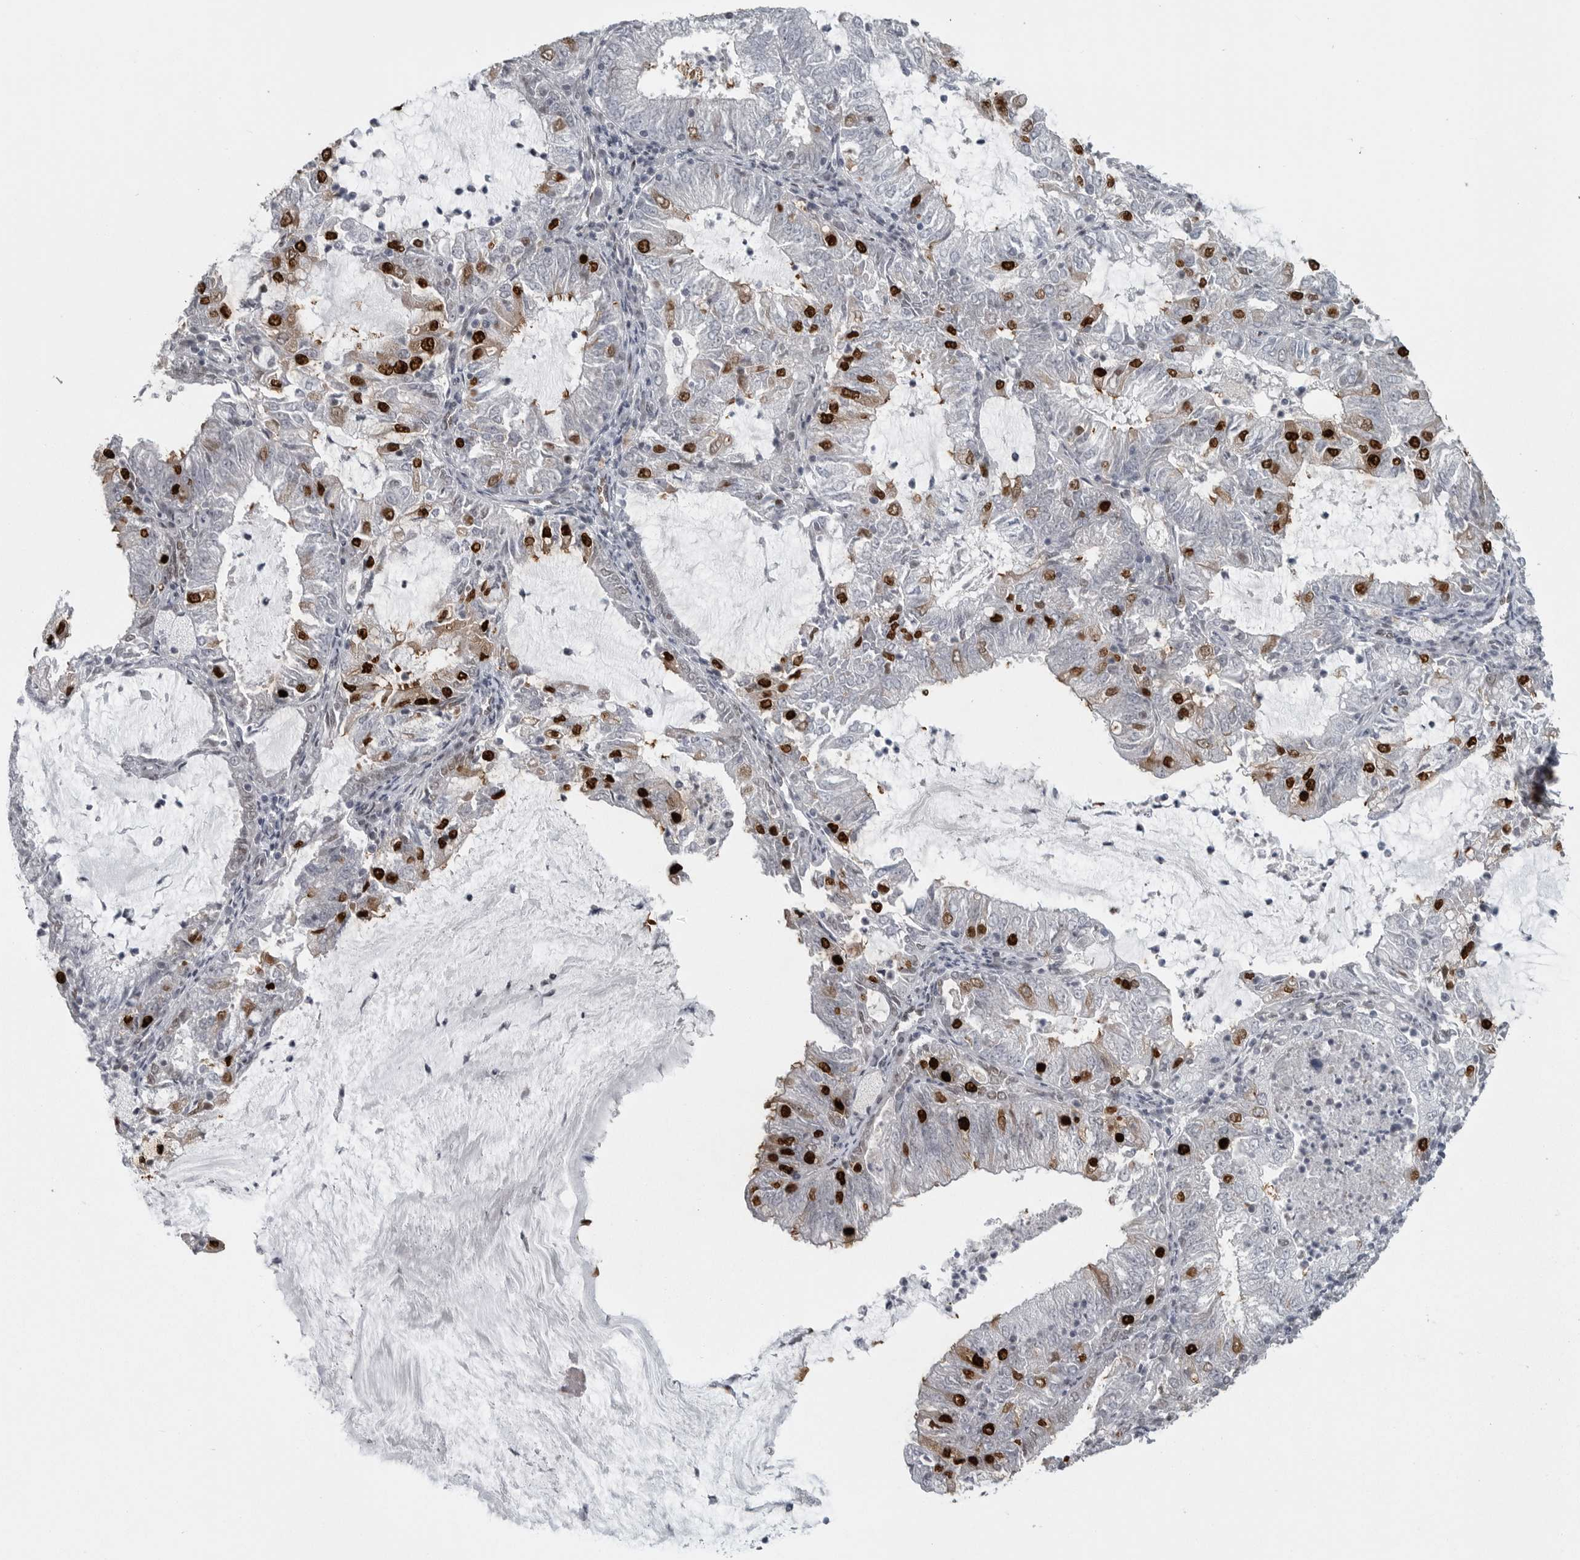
{"staining": {"intensity": "strong", "quantity": "<25%", "location": "nuclear"}, "tissue": "endometrial cancer", "cell_type": "Tumor cells", "image_type": "cancer", "snomed": [{"axis": "morphology", "description": "Adenocarcinoma, NOS"}, {"axis": "topography", "description": "Endometrium"}], "caption": "An immunohistochemistry photomicrograph of neoplastic tissue is shown. Protein staining in brown highlights strong nuclear positivity in endometrial adenocarcinoma within tumor cells.", "gene": "HMGN3", "patient": {"sex": "female", "age": 57}}